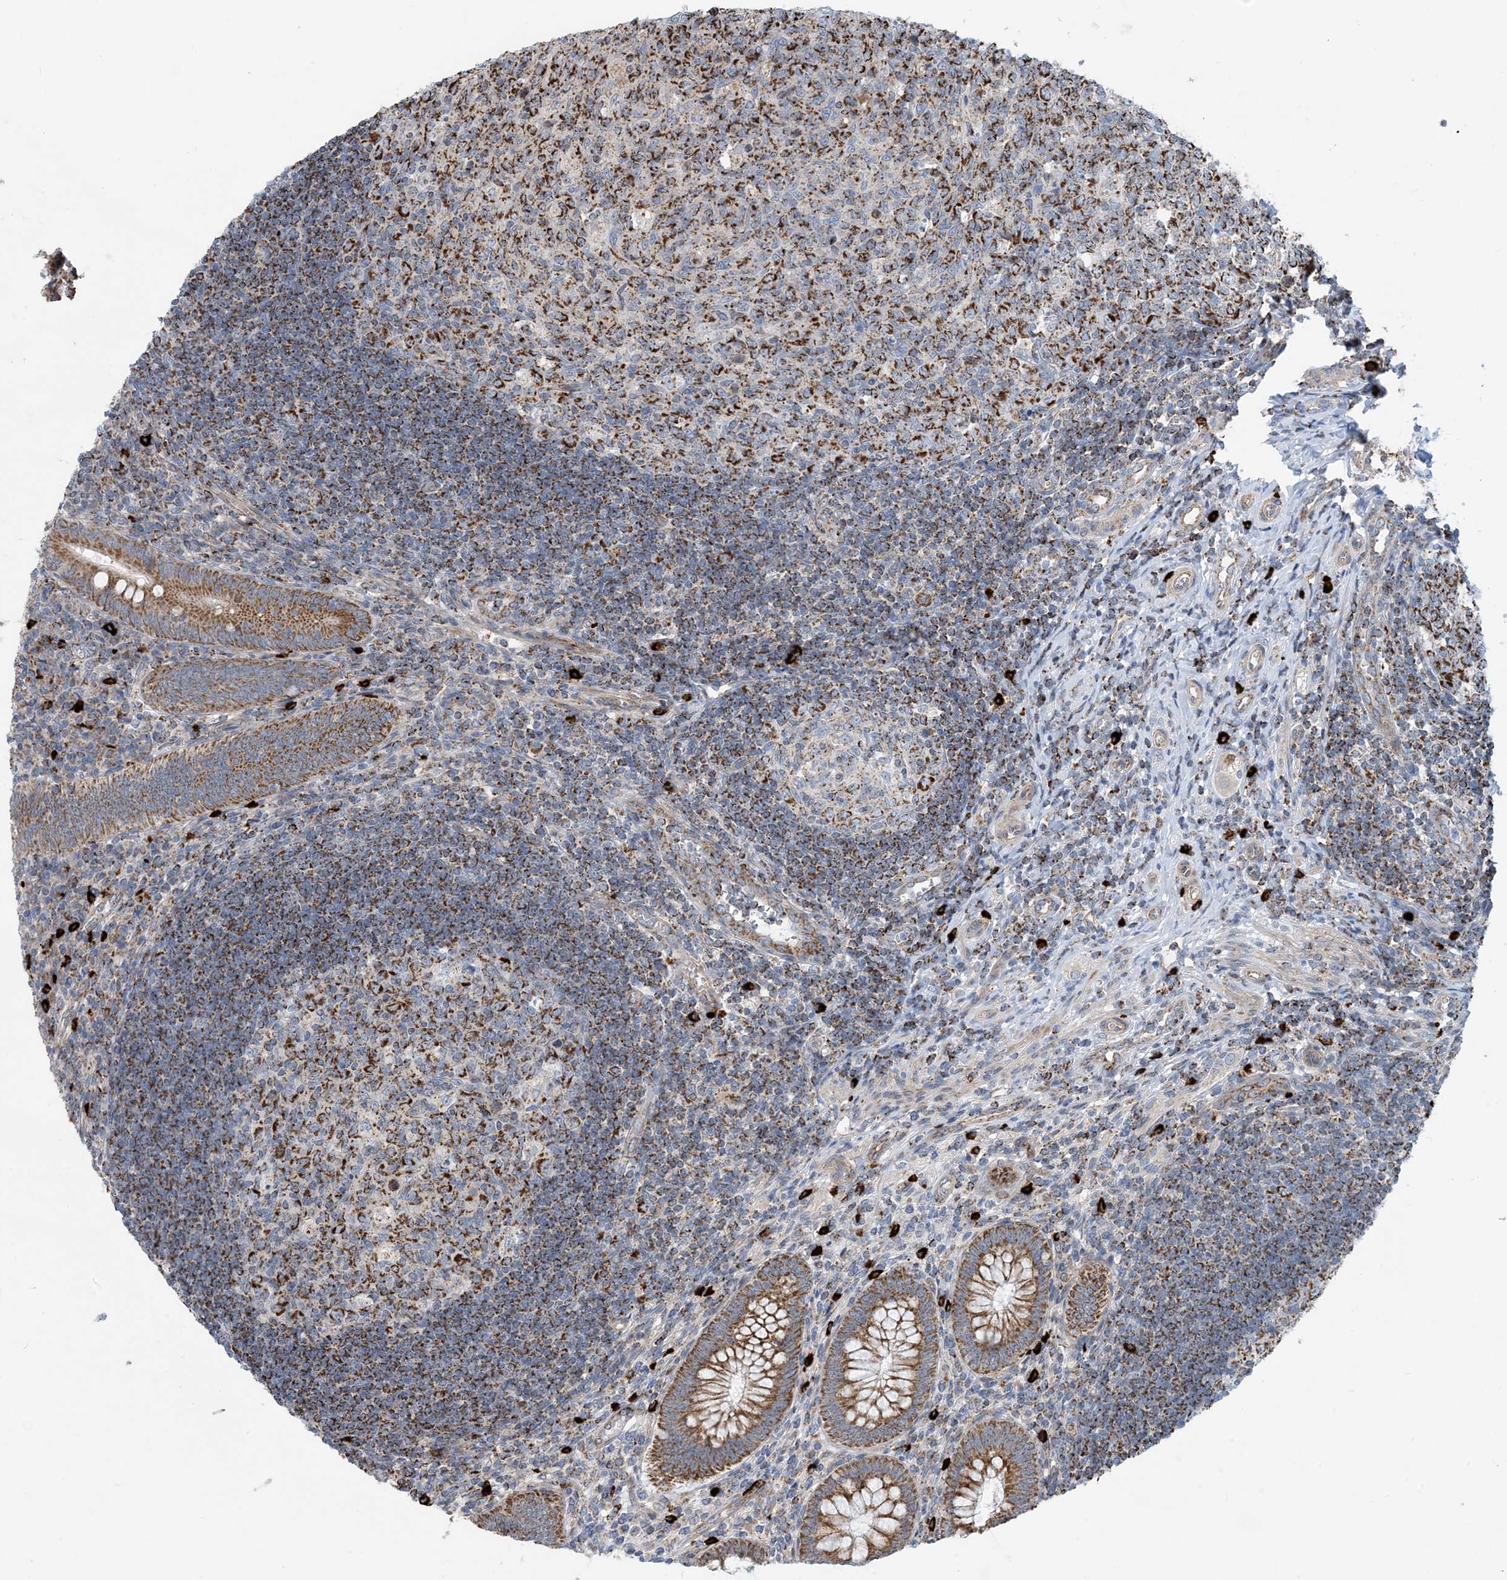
{"staining": {"intensity": "strong", "quantity": ">75%", "location": "cytoplasmic/membranous"}, "tissue": "appendix", "cell_type": "Glandular cells", "image_type": "normal", "snomed": [{"axis": "morphology", "description": "Normal tissue, NOS"}, {"axis": "topography", "description": "Appendix"}], "caption": "Immunohistochemical staining of benign human appendix displays strong cytoplasmic/membranous protein expression in approximately >75% of glandular cells. (IHC, brightfield microscopy, high magnification).", "gene": "PCDHGA1", "patient": {"sex": "male", "age": 14}}